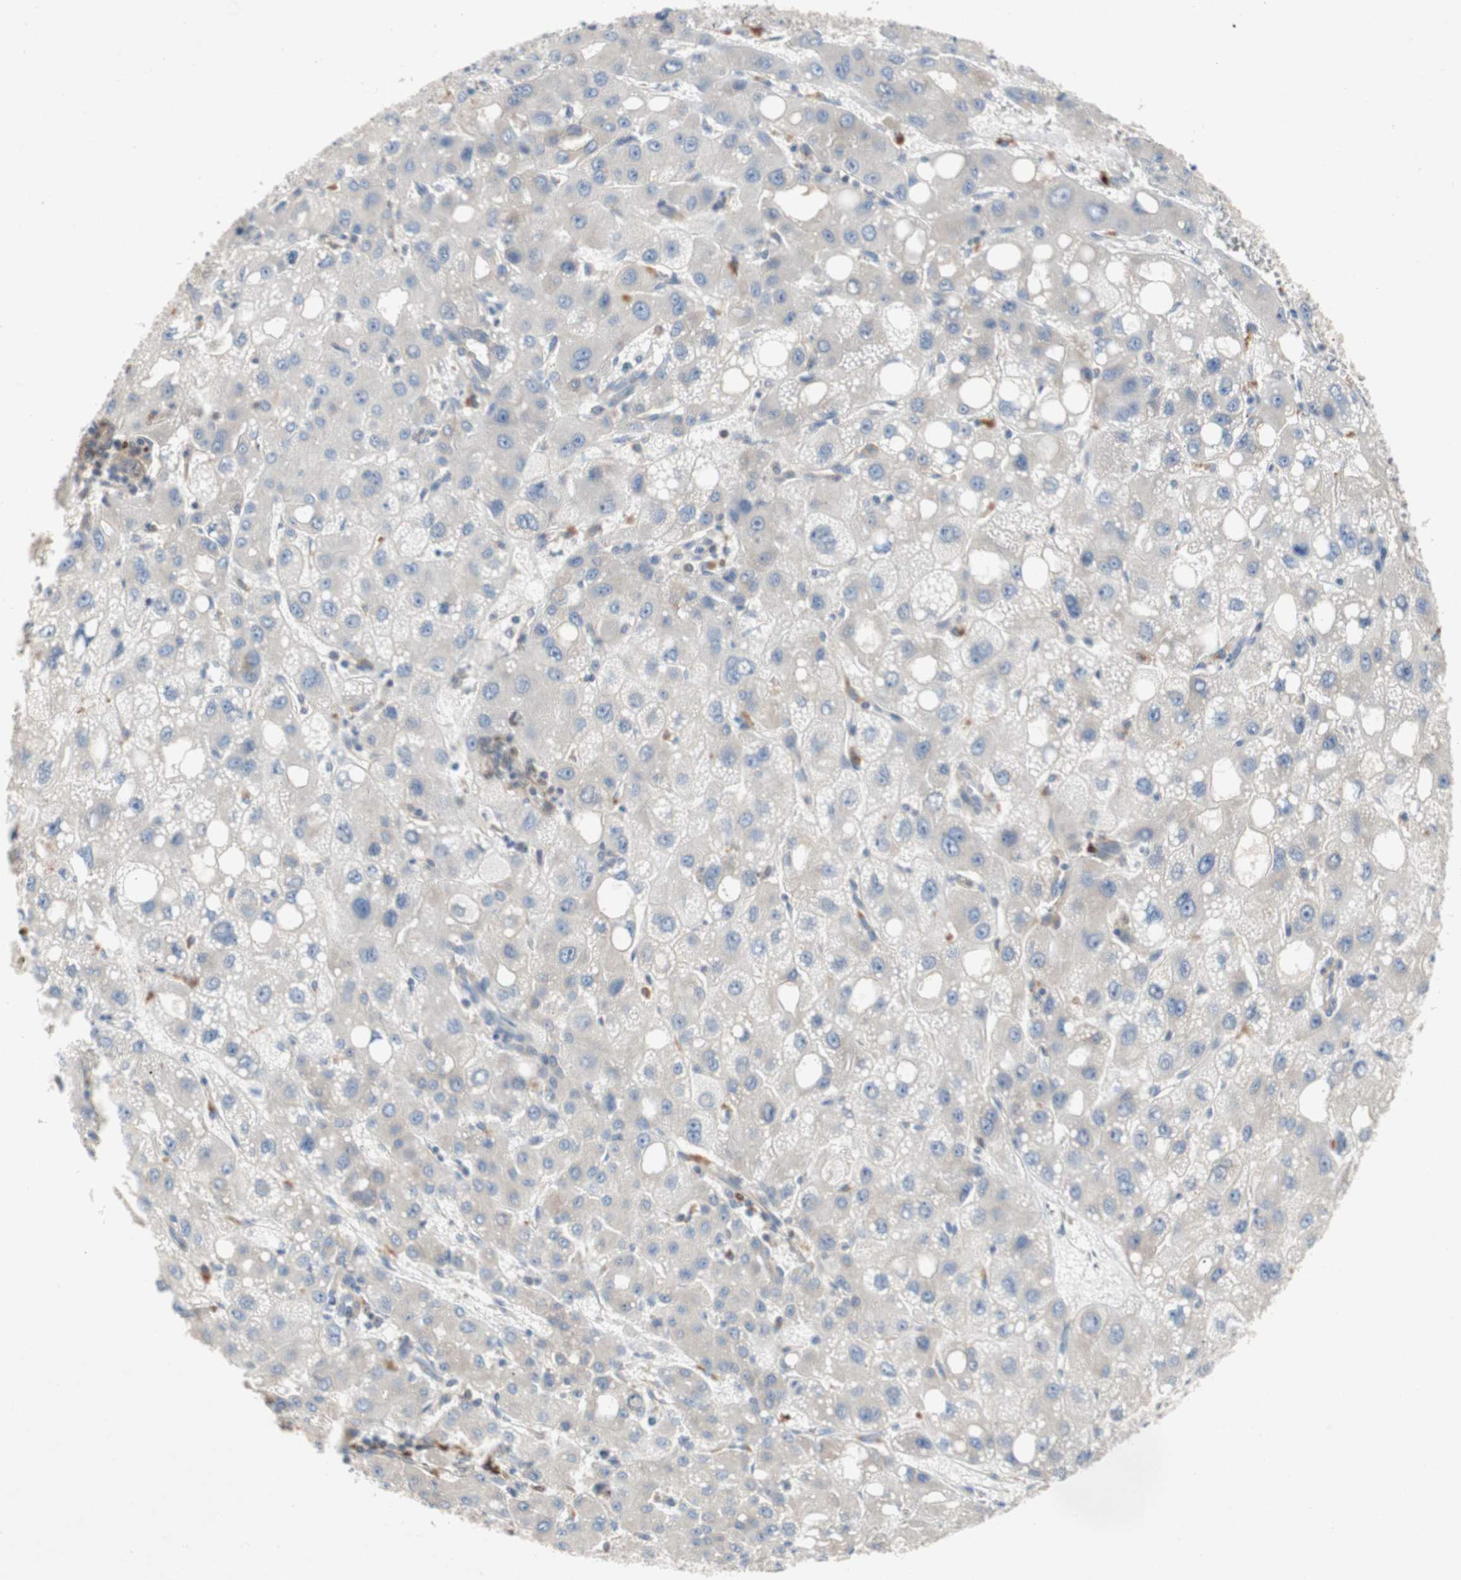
{"staining": {"intensity": "negative", "quantity": "none", "location": "none"}, "tissue": "liver cancer", "cell_type": "Tumor cells", "image_type": "cancer", "snomed": [{"axis": "morphology", "description": "Carcinoma, Hepatocellular, NOS"}, {"axis": "topography", "description": "Liver"}], "caption": "Tumor cells show no significant protein positivity in liver cancer. The staining is performed using DAB brown chromogen with nuclei counter-stained in using hematoxylin.", "gene": "RELB", "patient": {"sex": "male", "age": 55}}